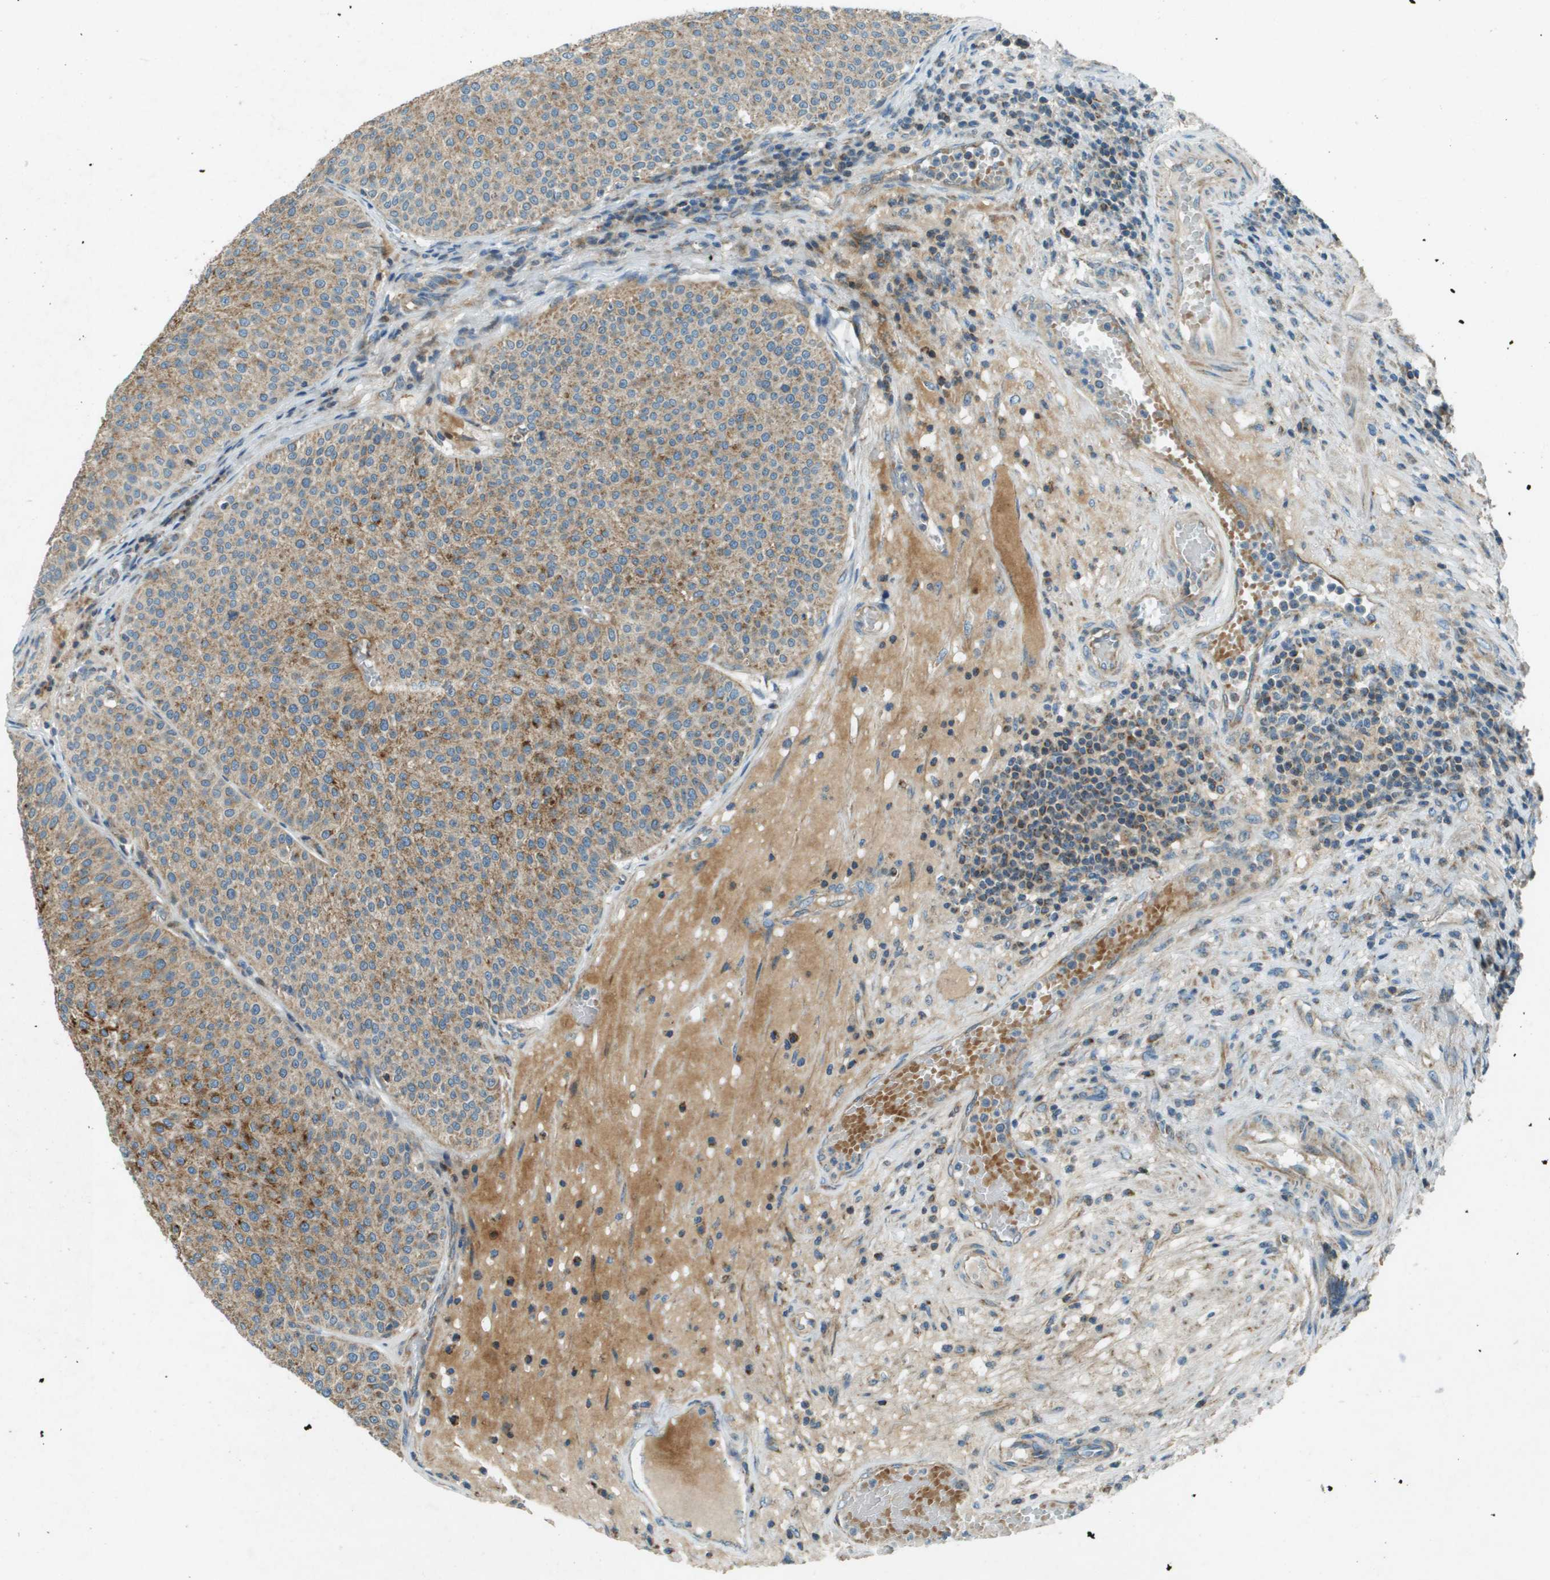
{"staining": {"intensity": "moderate", "quantity": ">75%", "location": "cytoplasmic/membranous"}, "tissue": "urothelial cancer", "cell_type": "Tumor cells", "image_type": "cancer", "snomed": [{"axis": "morphology", "description": "Urothelial carcinoma, Low grade"}, {"axis": "topography", "description": "Smooth muscle"}, {"axis": "topography", "description": "Urinary bladder"}], "caption": "Tumor cells show moderate cytoplasmic/membranous expression in approximately >75% of cells in urothelial cancer. The protein is stained brown, and the nuclei are stained in blue (DAB (3,3'-diaminobenzidine) IHC with brightfield microscopy, high magnification).", "gene": "MIGA1", "patient": {"sex": "male", "age": 60}}